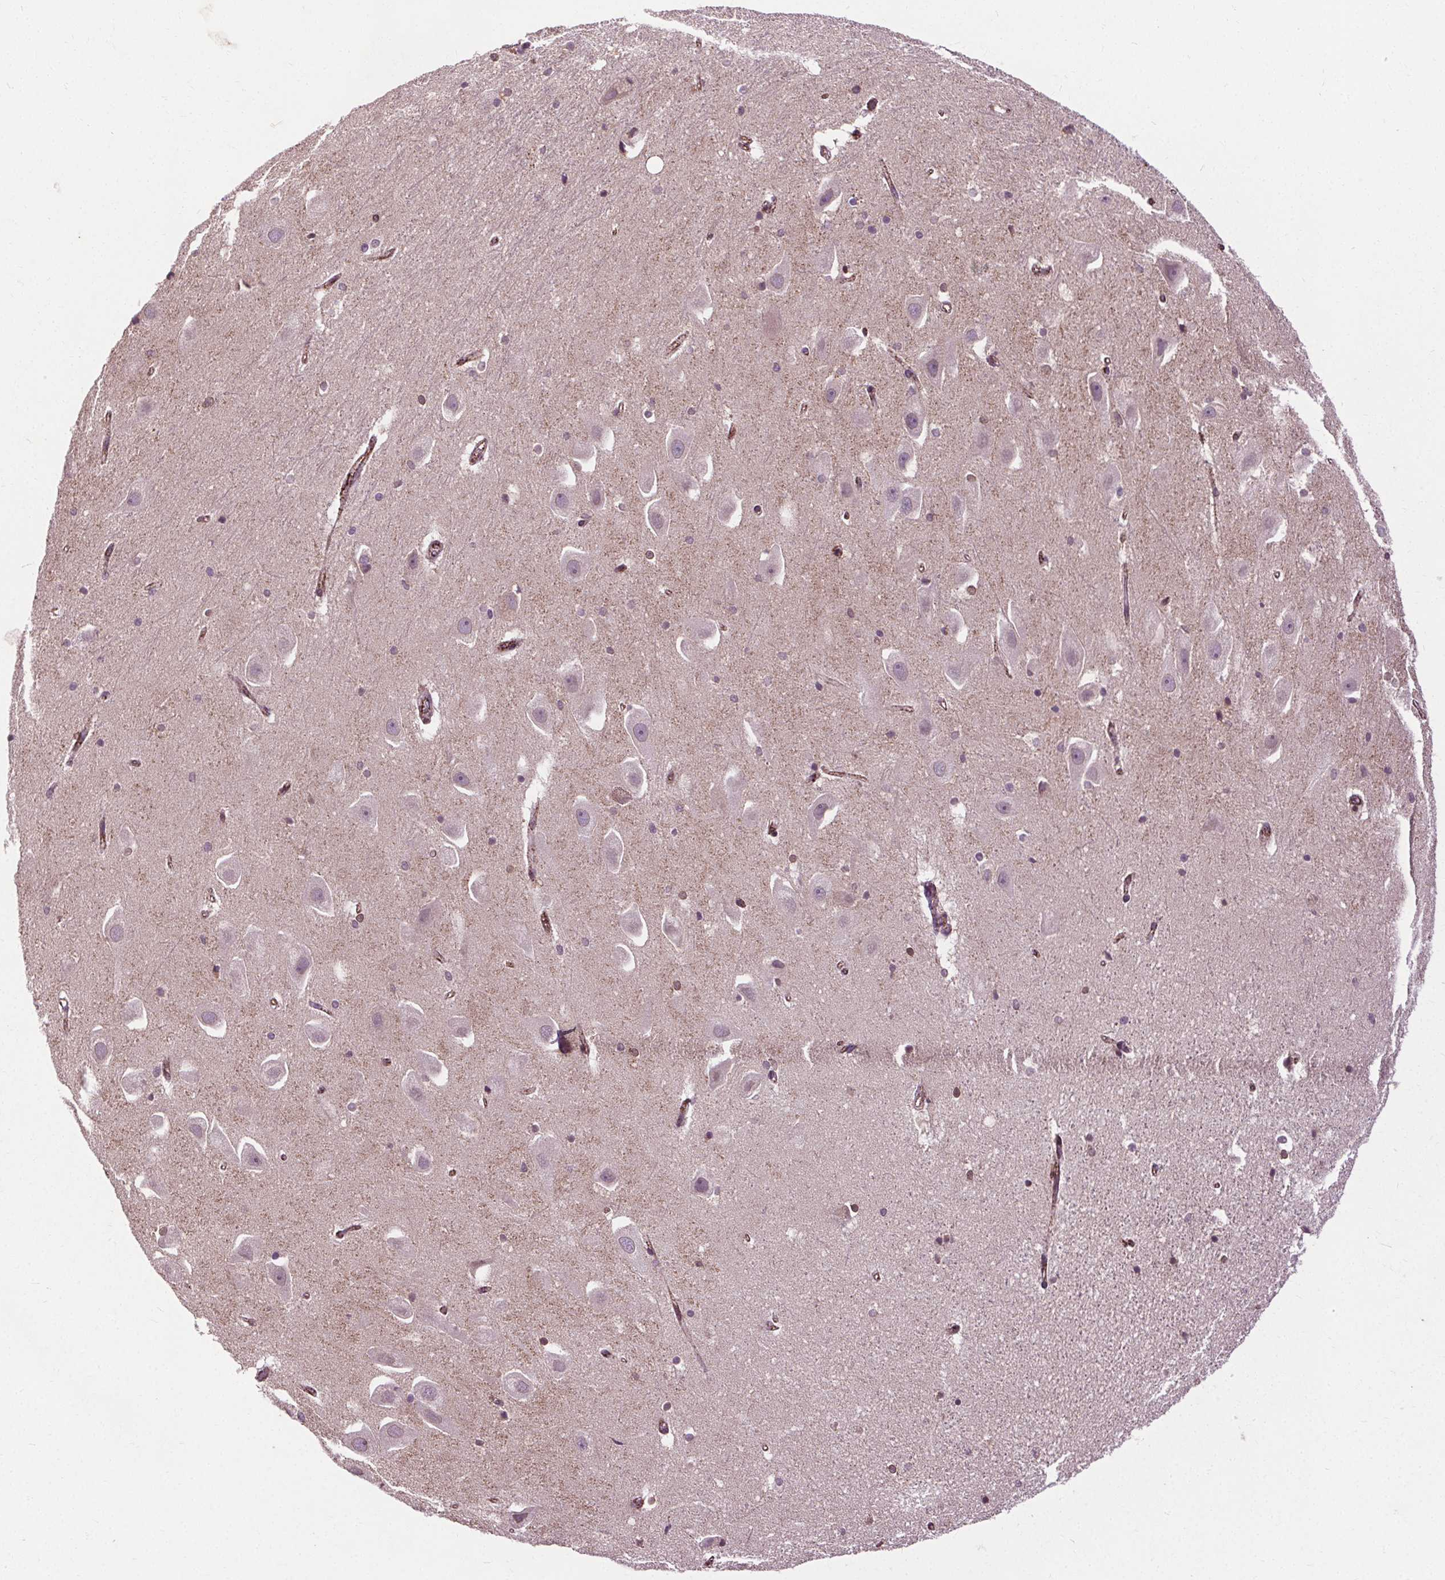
{"staining": {"intensity": "negative", "quantity": "none", "location": "none"}, "tissue": "hippocampus", "cell_type": "Glial cells", "image_type": "normal", "snomed": [{"axis": "morphology", "description": "Normal tissue, NOS"}, {"axis": "topography", "description": "Hippocampus"}], "caption": "Normal hippocampus was stained to show a protein in brown. There is no significant expression in glial cells. The staining was performed using DAB to visualize the protein expression in brown, while the nuclei were stained in blue with hematoxylin (Magnification: 20x).", "gene": "LFNG", "patient": {"sex": "male", "age": 63}}